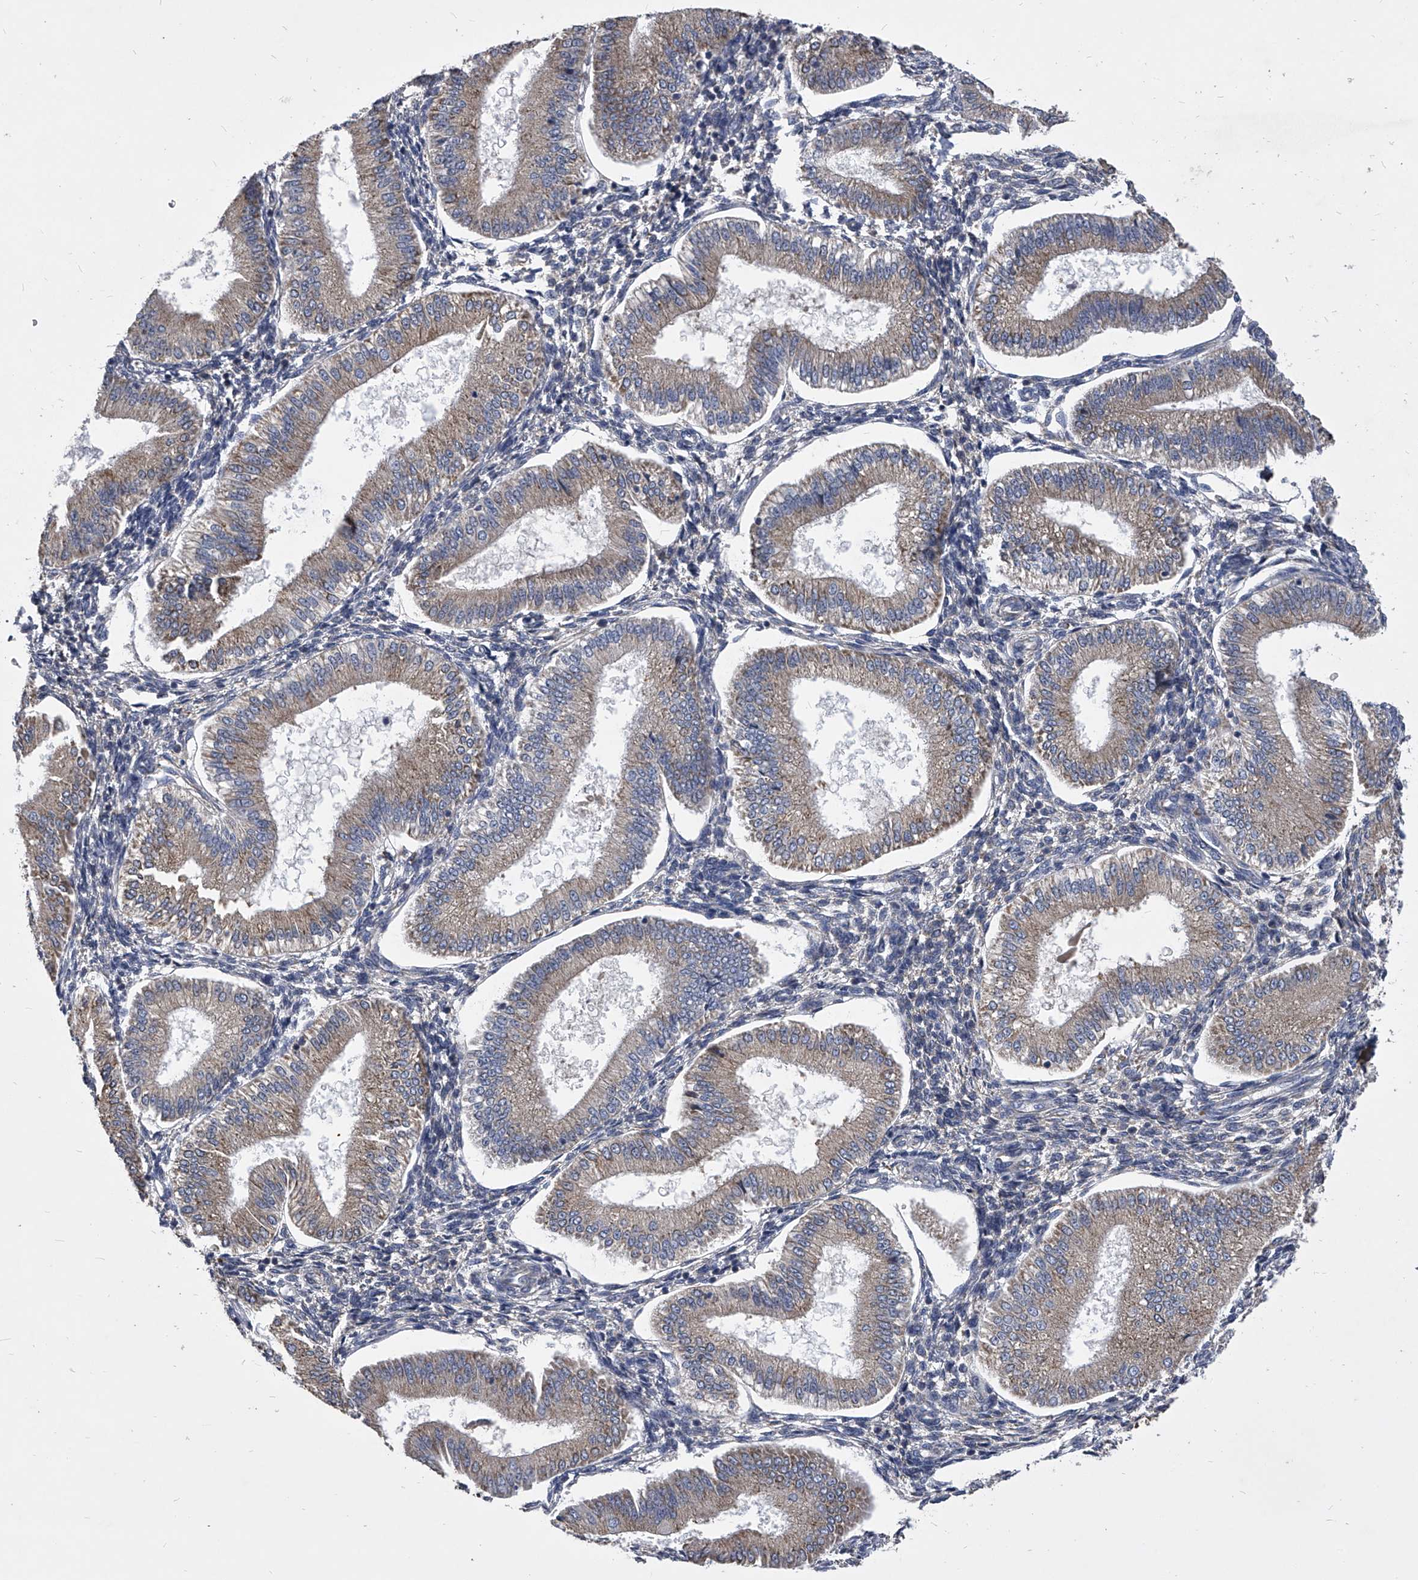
{"staining": {"intensity": "negative", "quantity": "none", "location": "none"}, "tissue": "endometrium", "cell_type": "Cells in endometrial stroma", "image_type": "normal", "snomed": [{"axis": "morphology", "description": "Normal tissue, NOS"}, {"axis": "topography", "description": "Endometrium"}], "caption": "Immunohistochemistry micrograph of unremarkable endometrium: human endometrium stained with DAB reveals no significant protein staining in cells in endometrial stroma.", "gene": "CCR4", "patient": {"sex": "female", "age": 39}}